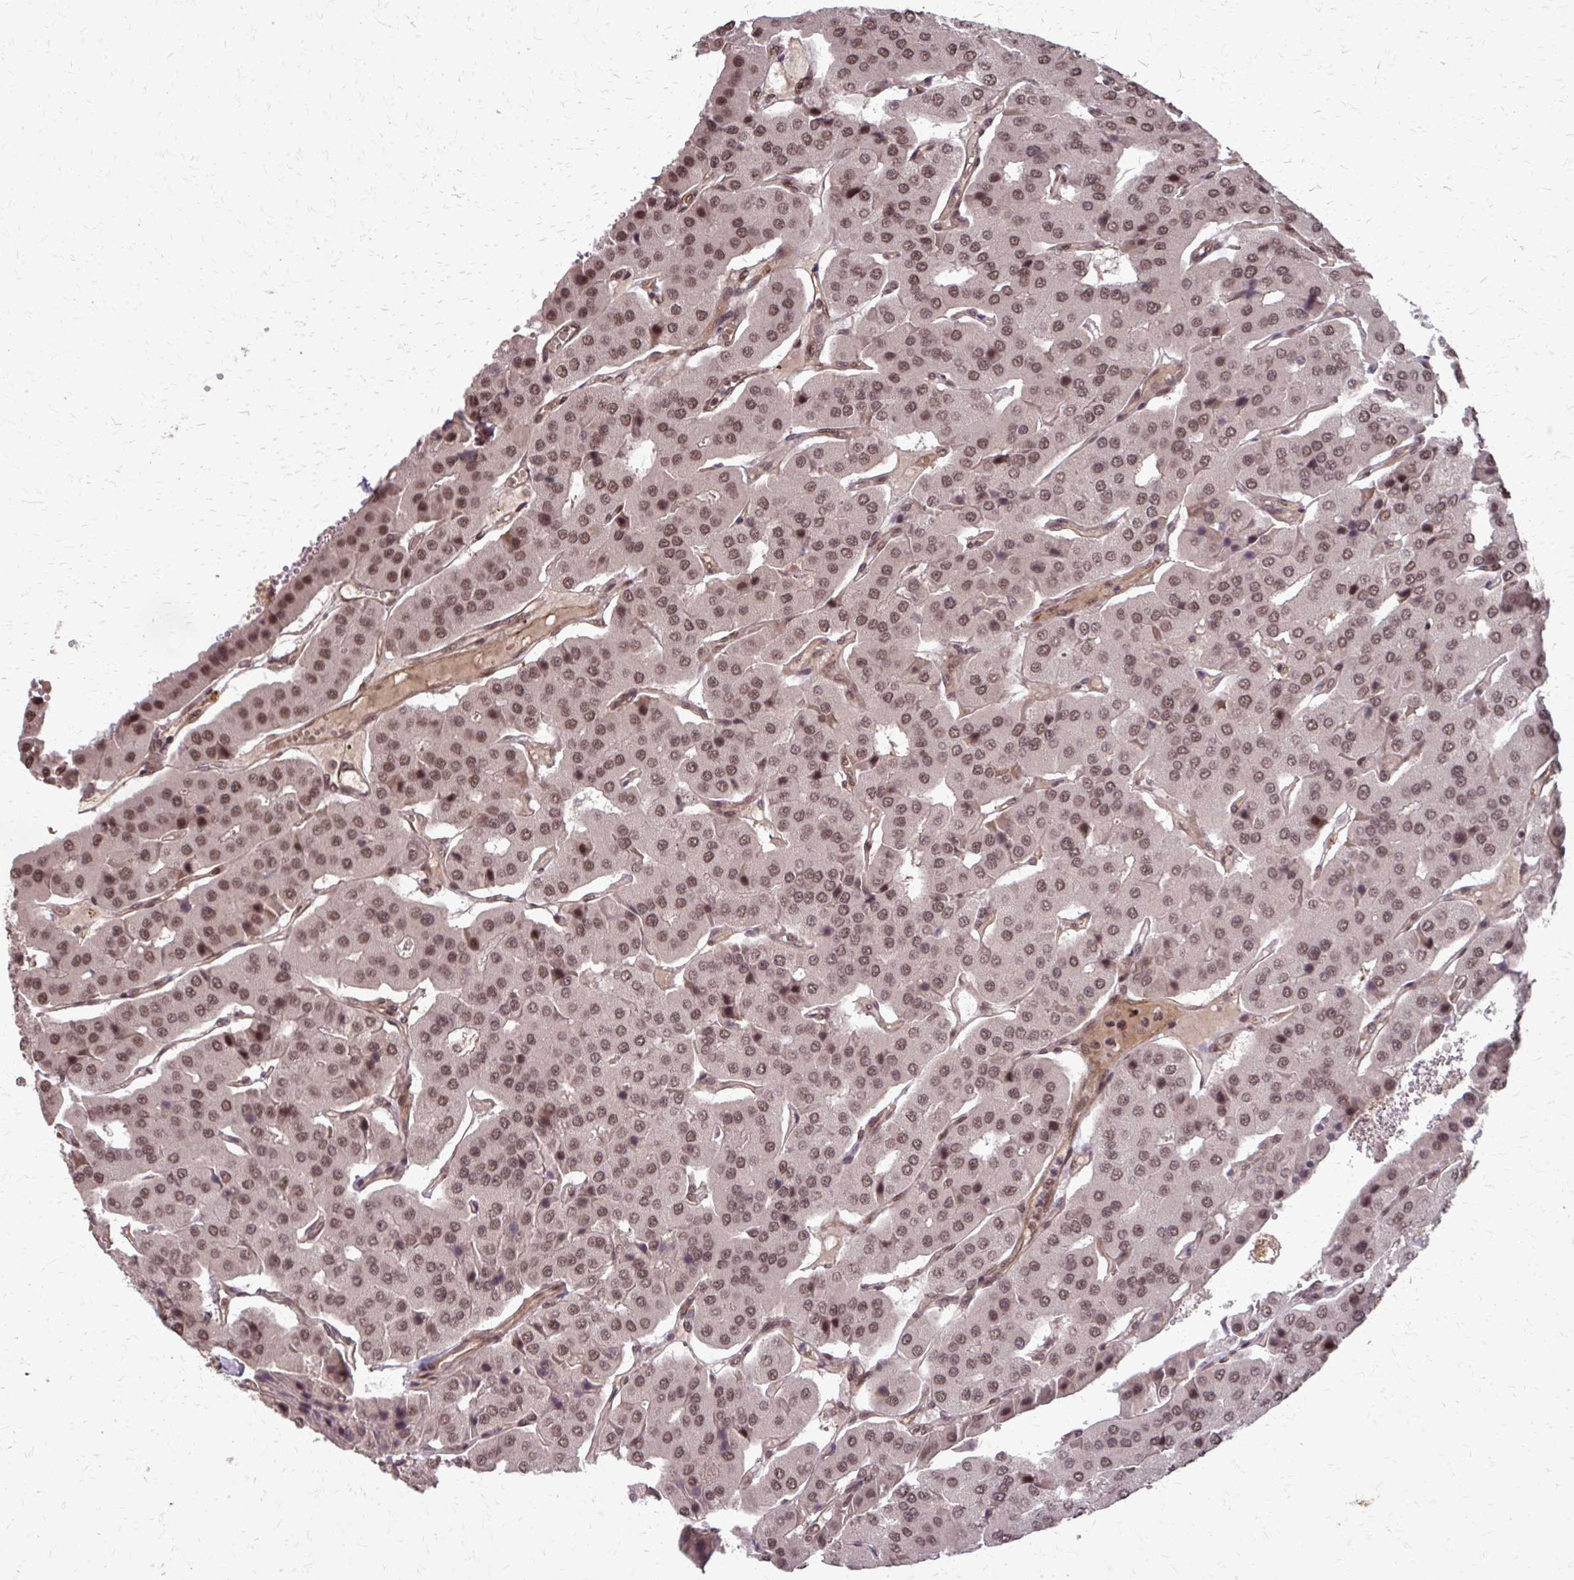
{"staining": {"intensity": "moderate", "quantity": ">75%", "location": "nuclear"}, "tissue": "parathyroid gland", "cell_type": "Glandular cells", "image_type": "normal", "snomed": [{"axis": "morphology", "description": "Normal tissue, NOS"}, {"axis": "morphology", "description": "Adenoma, NOS"}, {"axis": "topography", "description": "Parathyroid gland"}], "caption": "Human parathyroid gland stained with a brown dye shows moderate nuclear positive expression in about >75% of glandular cells.", "gene": "SS18", "patient": {"sex": "female", "age": 86}}